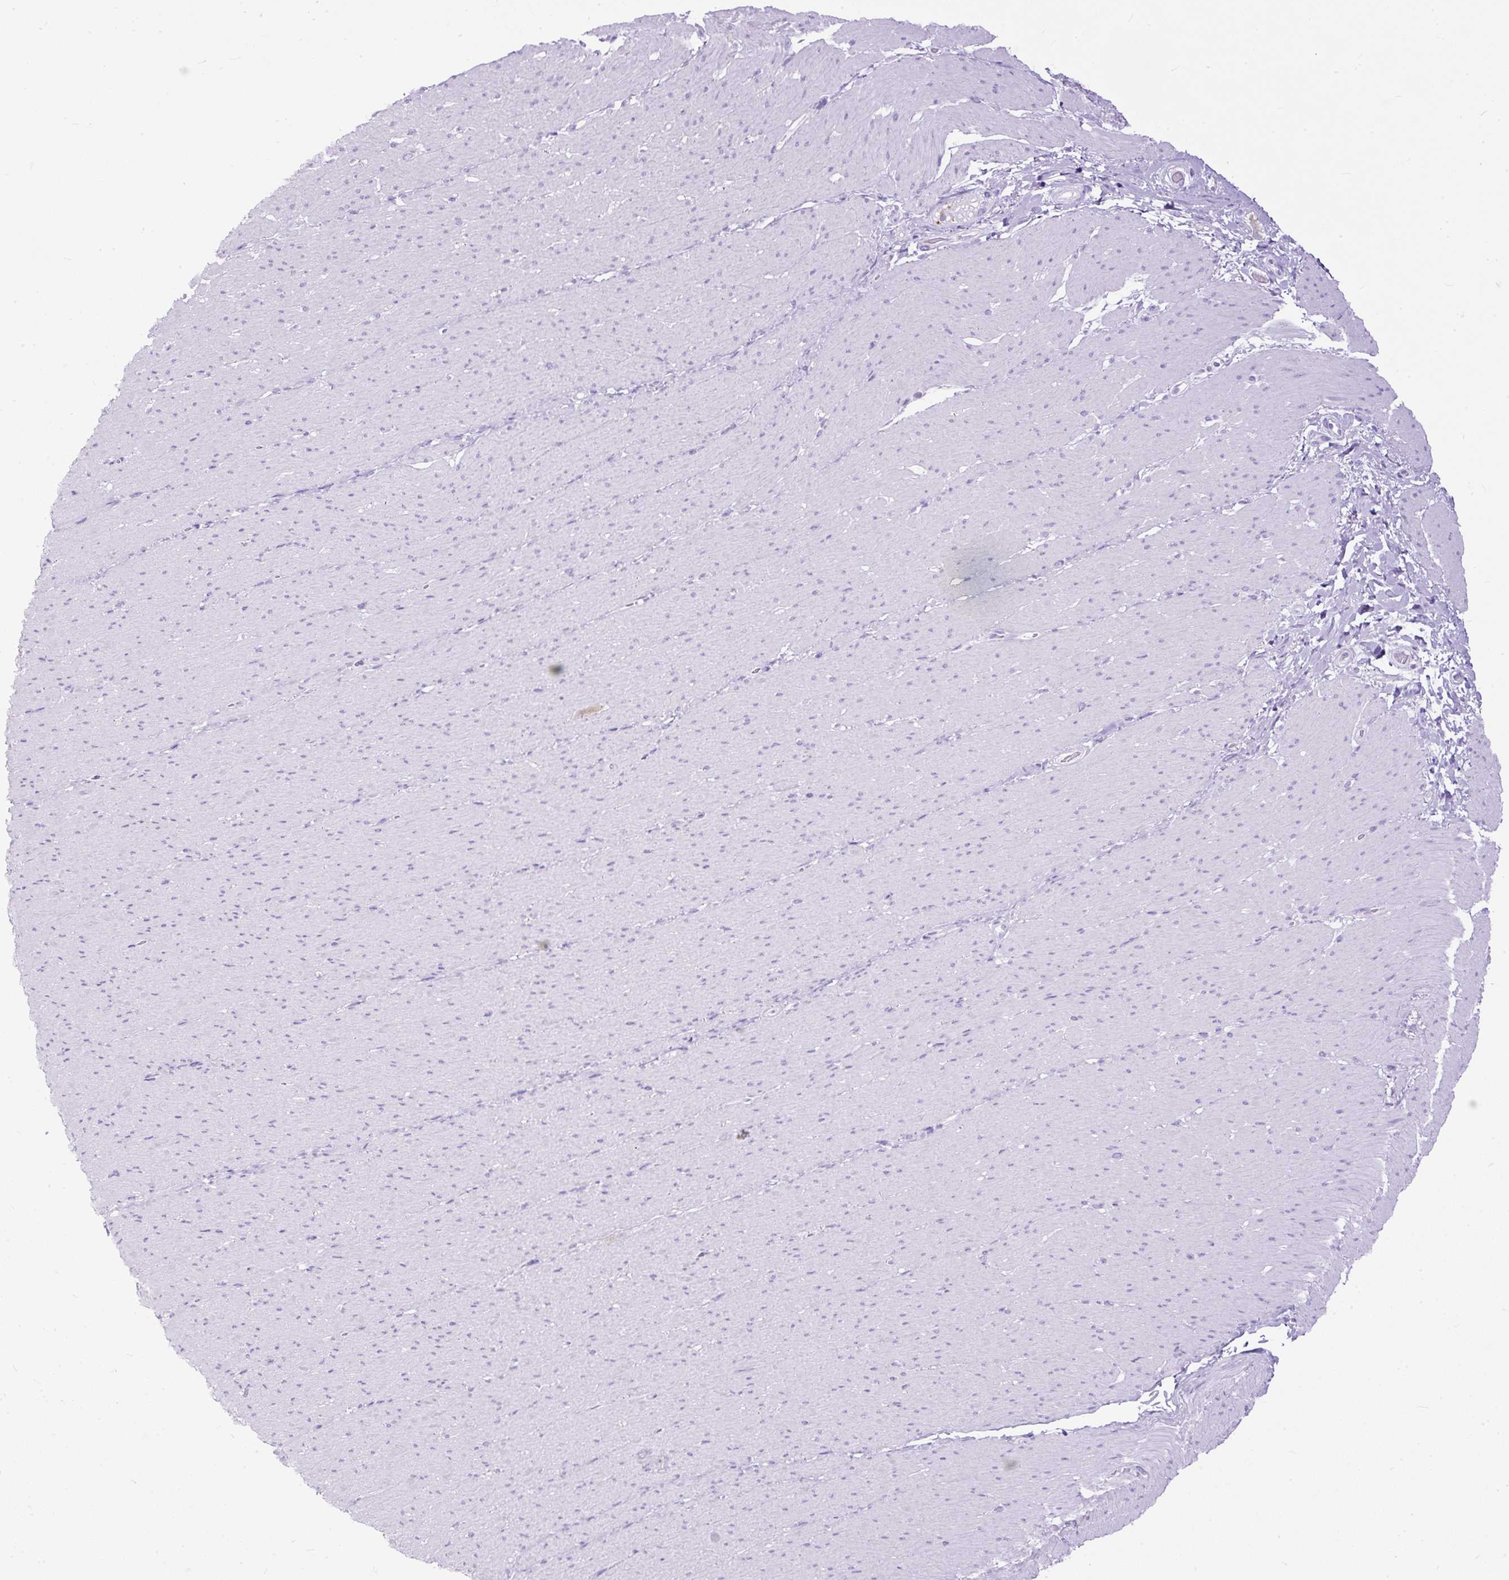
{"staining": {"intensity": "negative", "quantity": "none", "location": "none"}, "tissue": "smooth muscle", "cell_type": "Smooth muscle cells", "image_type": "normal", "snomed": [{"axis": "morphology", "description": "Normal tissue, NOS"}, {"axis": "topography", "description": "Smooth muscle"}, {"axis": "topography", "description": "Rectum"}], "caption": "This is a histopathology image of immunohistochemistry staining of normal smooth muscle, which shows no staining in smooth muscle cells. (Stains: DAB IHC with hematoxylin counter stain, Microscopy: brightfield microscopy at high magnification).", "gene": "HEY1", "patient": {"sex": "male", "age": 53}}